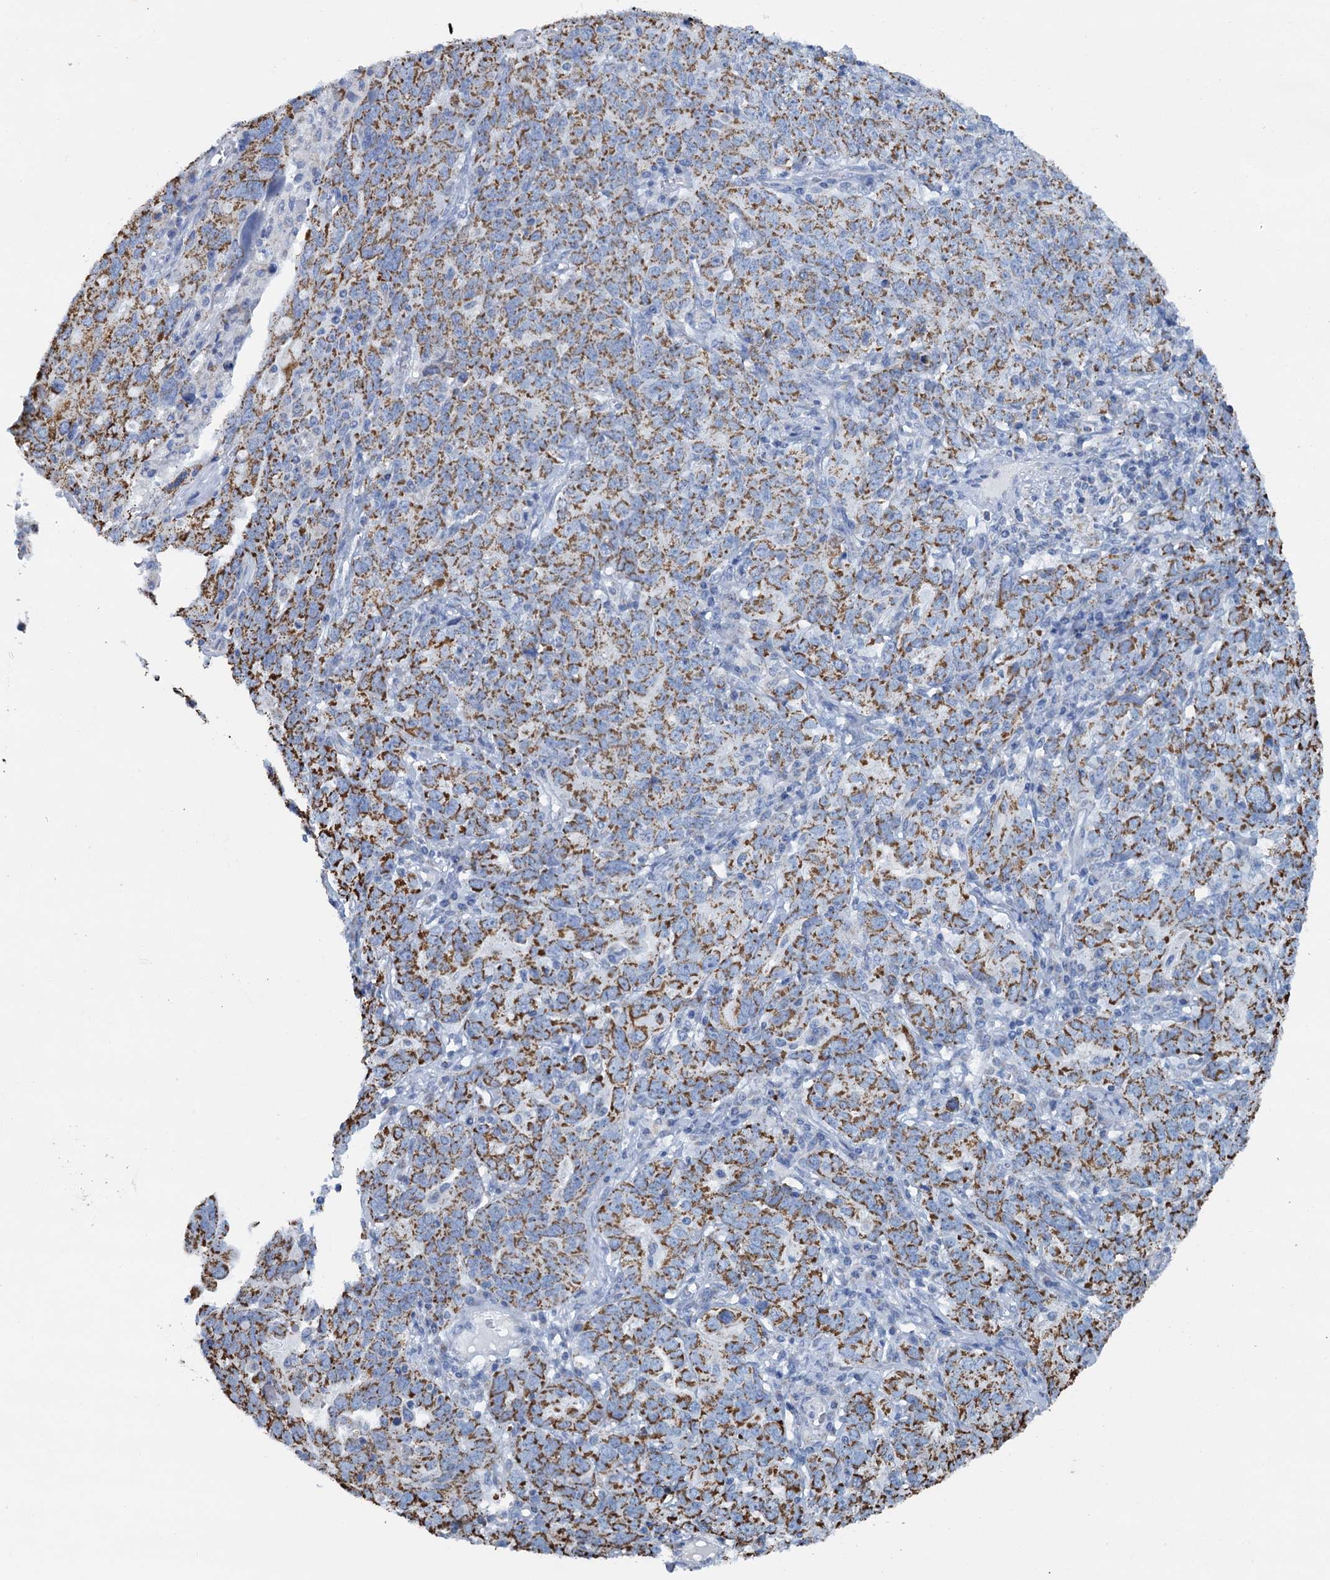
{"staining": {"intensity": "moderate", "quantity": ">75%", "location": "cytoplasmic/membranous"}, "tissue": "ovarian cancer", "cell_type": "Tumor cells", "image_type": "cancer", "snomed": [{"axis": "morphology", "description": "Carcinoma, endometroid"}, {"axis": "topography", "description": "Ovary"}], "caption": "Moderate cytoplasmic/membranous protein expression is seen in approximately >75% of tumor cells in ovarian cancer (endometroid carcinoma).", "gene": "CCP110", "patient": {"sex": "female", "age": 62}}